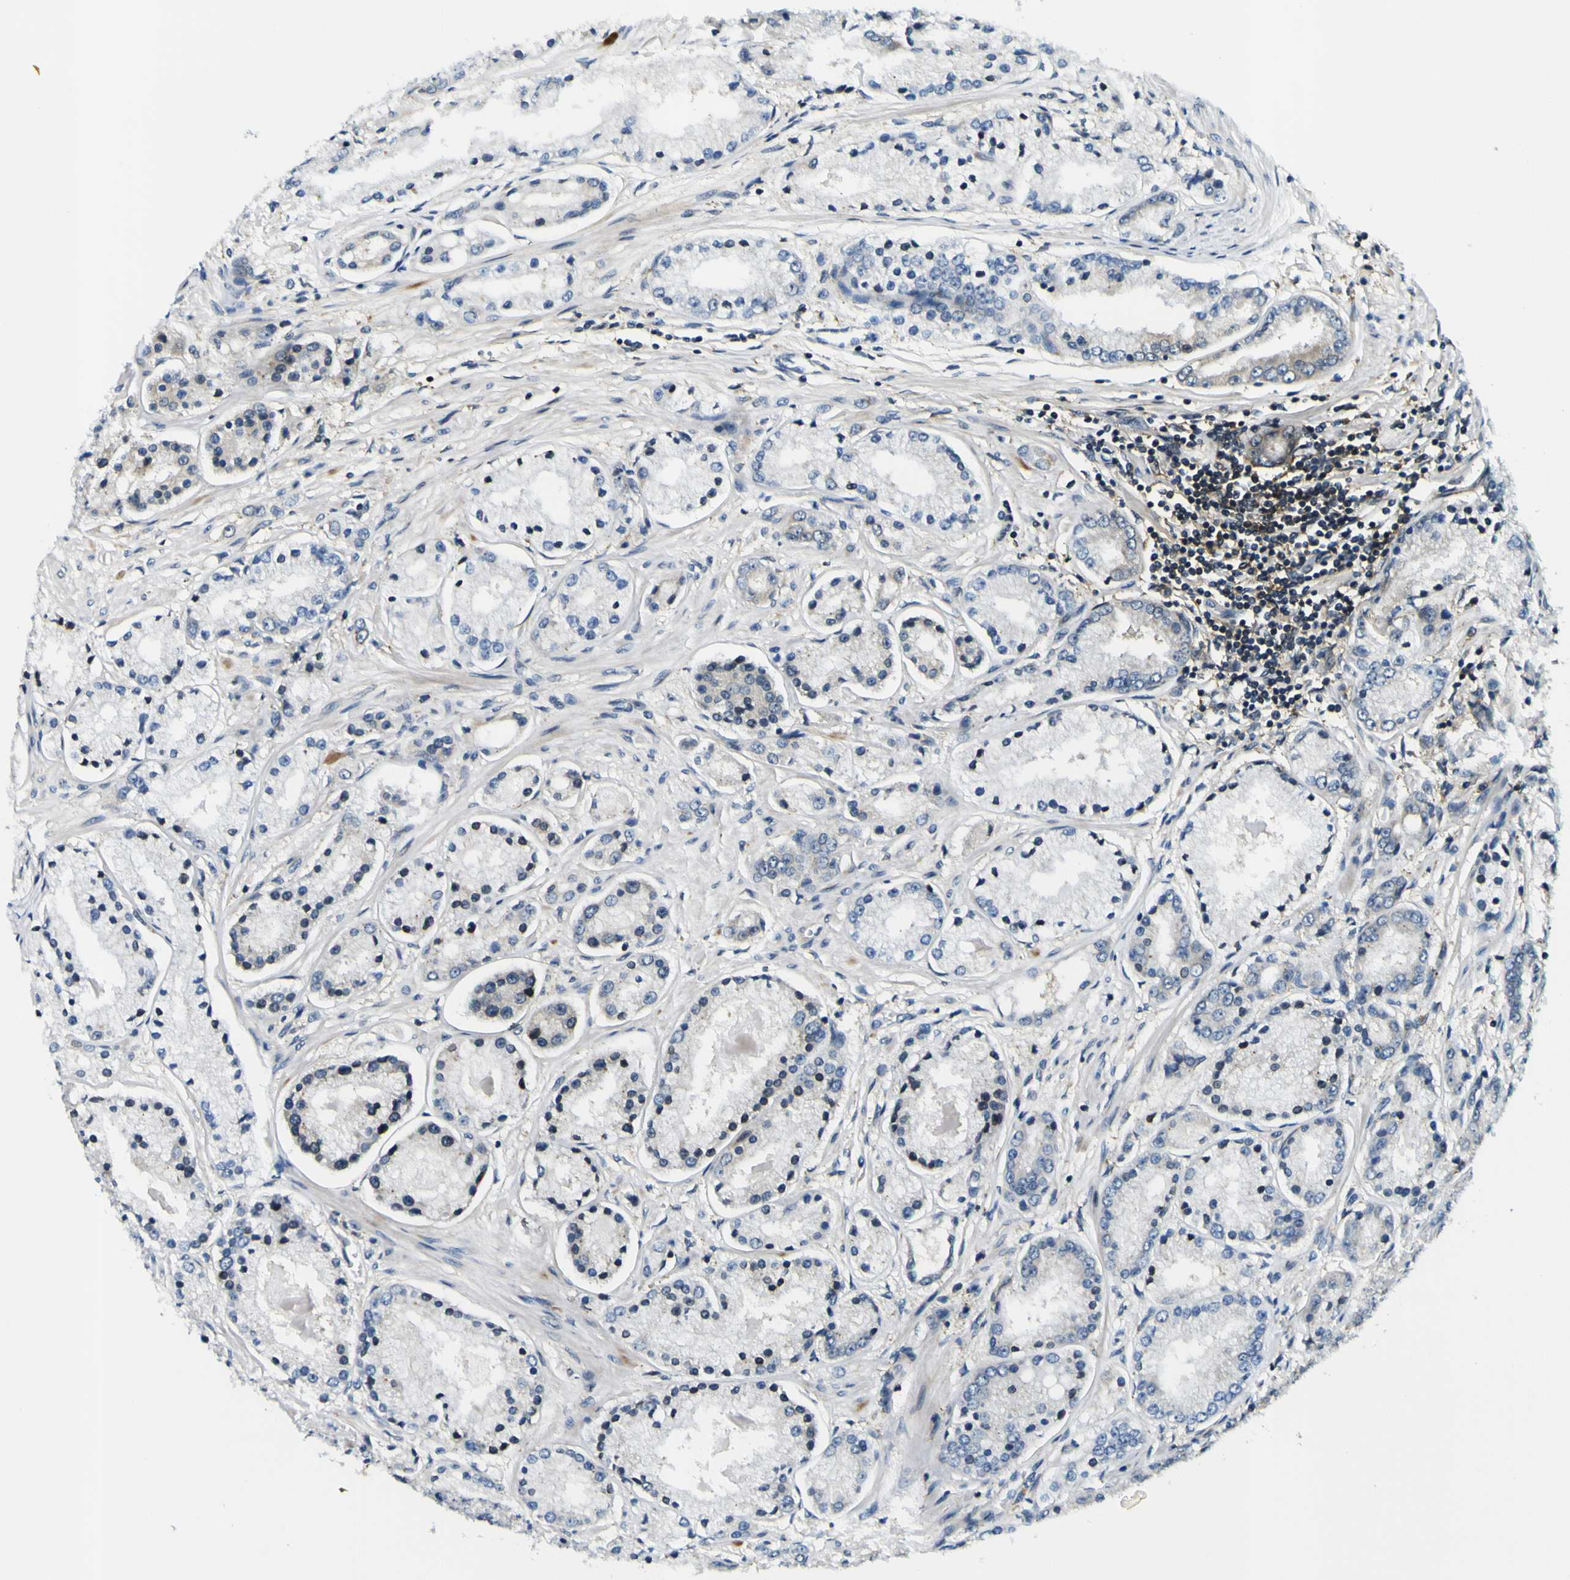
{"staining": {"intensity": "negative", "quantity": "none", "location": "none"}, "tissue": "prostate cancer", "cell_type": "Tumor cells", "image_type": "cancer", "snomed": [{"axis": "morphology", "description": "Adenocarcinoma, High grade"}, {"axis": "topography", "description": "Prostate"}], "caption": "Adenocarcinoma (high-grade) (prostate) was stained to show a protein in brown. There is no significant expression in tumor cells.", "gene": "NLRP3", "patient": {"sex": "male", "age": 59}}